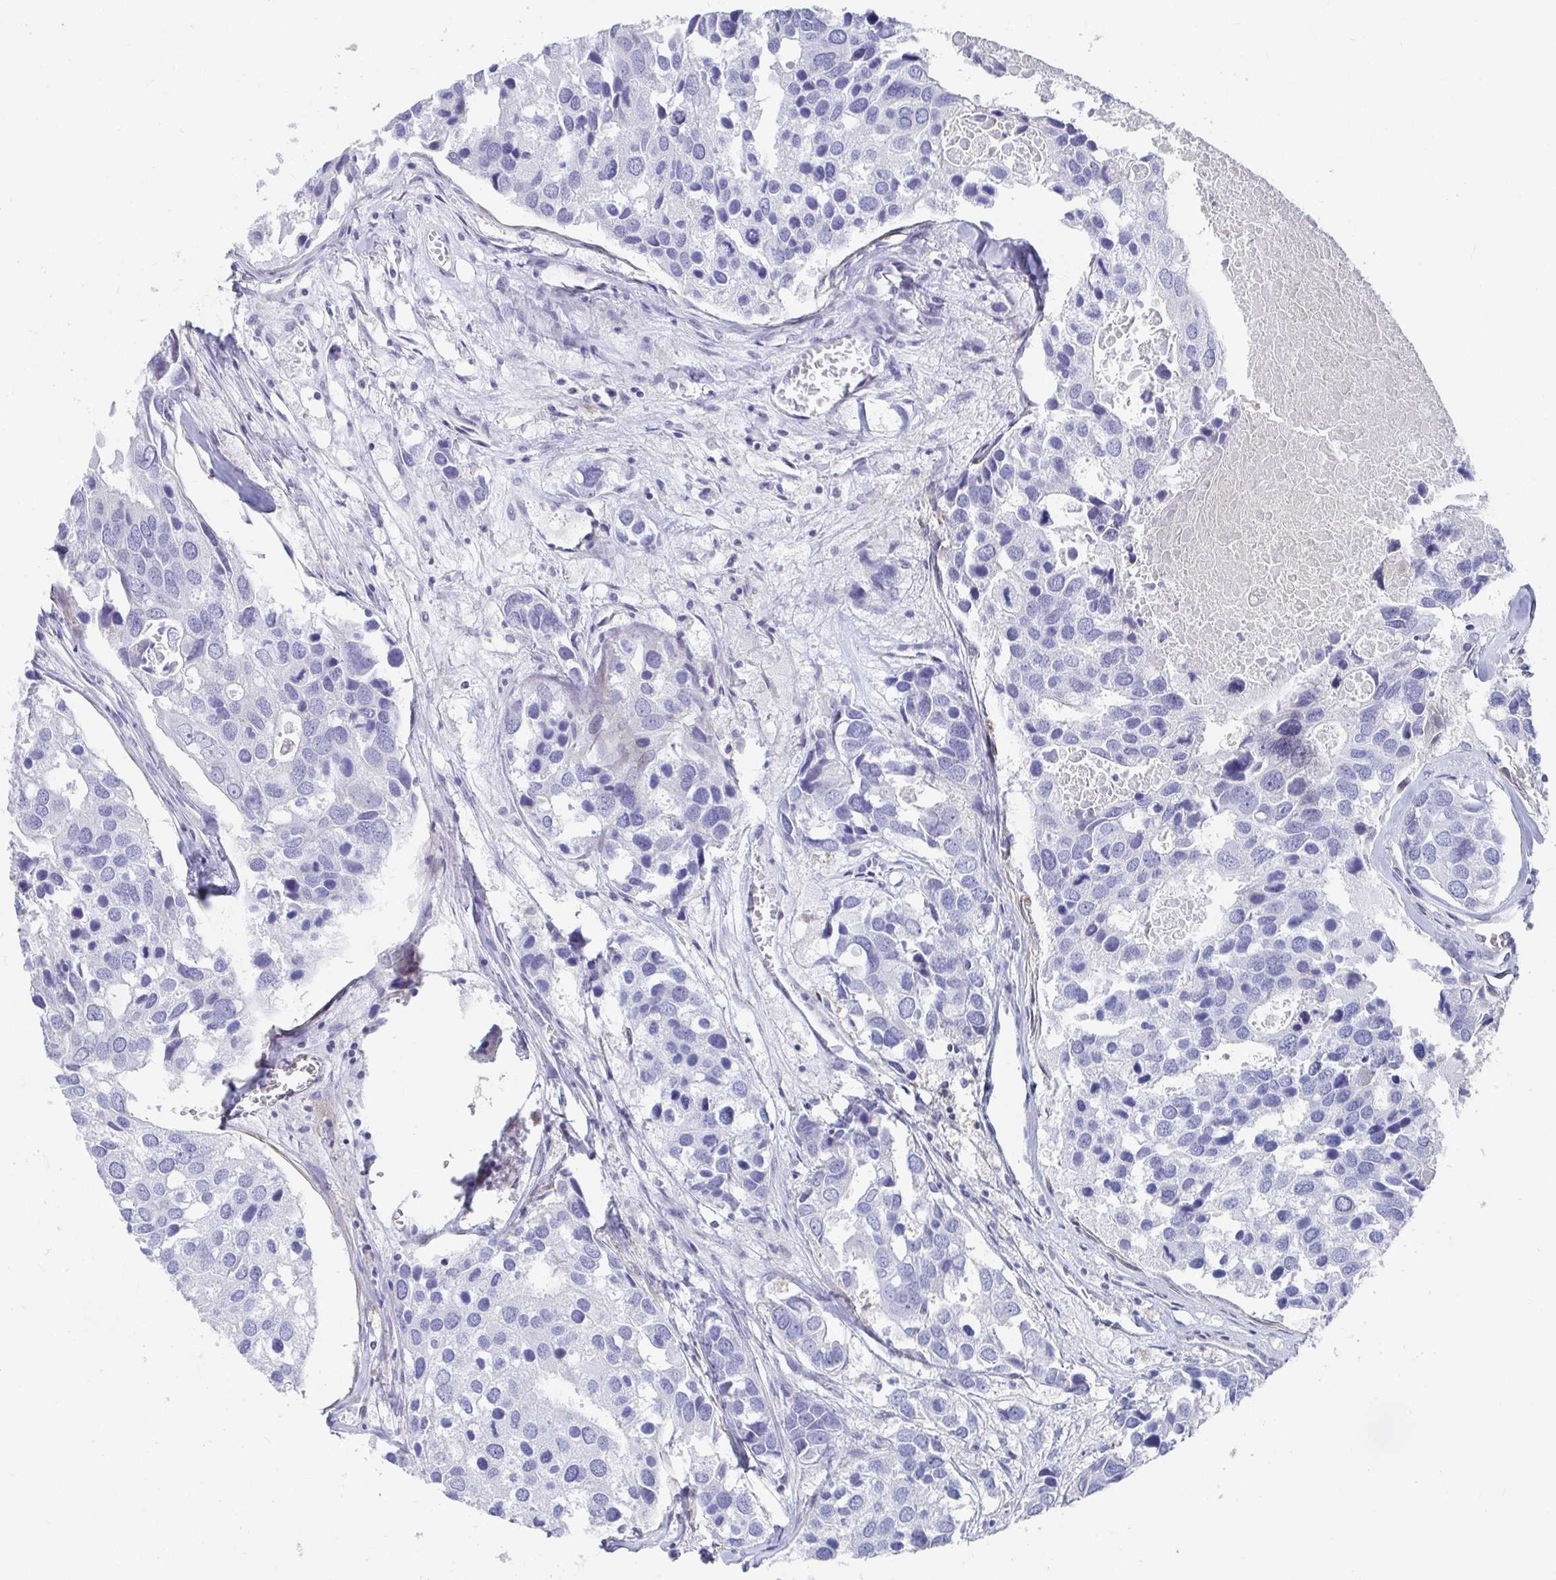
{"staining": {"intensity": "negative", "quantity": "none", "location": "none"}, "tissue": "breast cancer", "cell_type": "Tumor cells", "image_type": "cancer", "snomed": [{"axis": "morphology", "description": "Duct carcinoma"}, {"axis": "topography", "description": "Breast"}], "caption": "This is an immunohistochemistry micrograph of breast cancer (invasive ductal carcinoma). There is no positivity in tumor cells.", "gene": "ZFP82", "patient": {"sex": "female", "age": 83}}